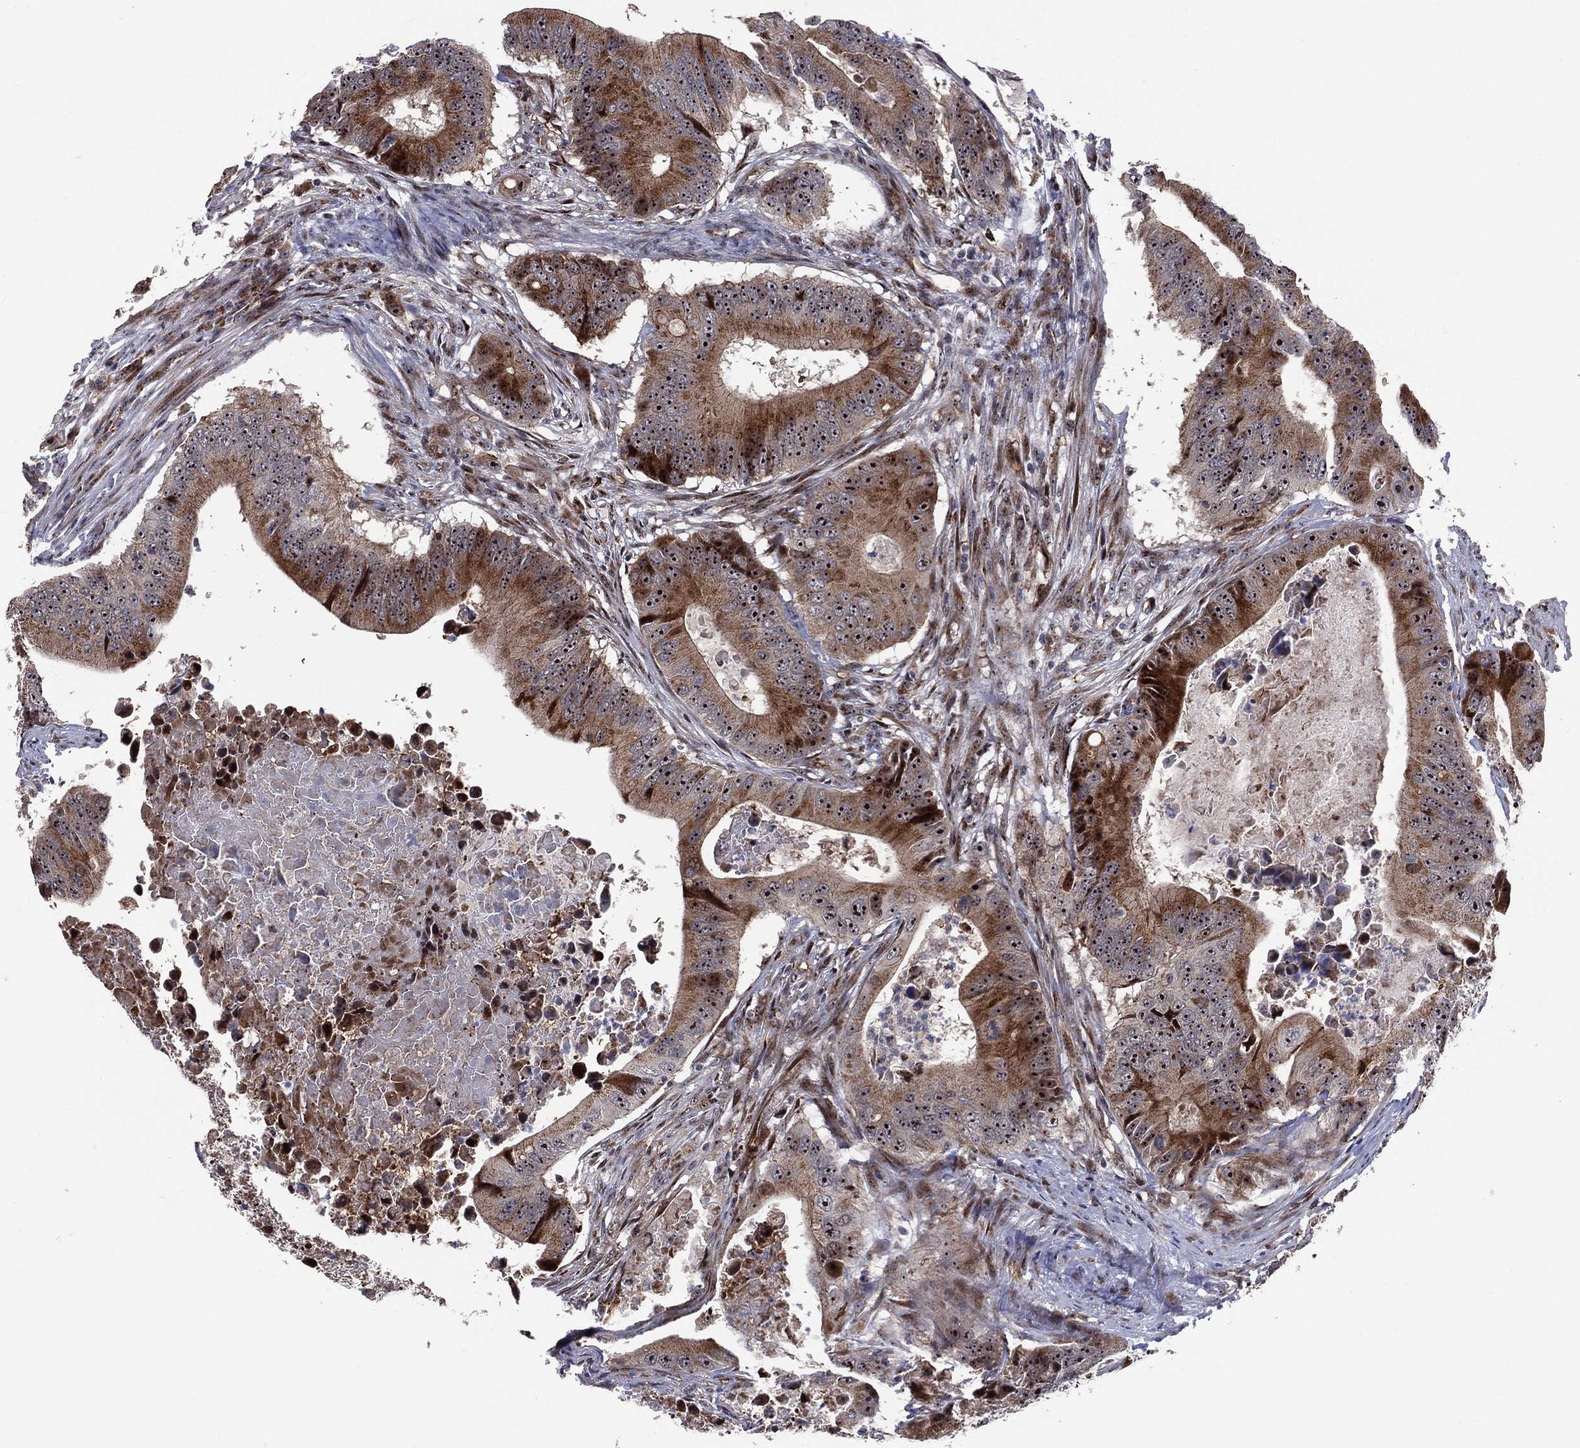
{"staining": {"intensity": "strong", "quantity": "25%-75%", "location": "cytoplasmic/membranous,nuclear"}, "tissue": "colorectal cancer", "cell_type": "Tumor cells", "image_type": "cancer", "snomed": [{"axis": "morphology", "description": "Adenocarcinoma, NOS"}, {"axis": "topography", "description": "Colon"}], "caption": "A brown stain labels strong cytoplasmic/membranous and nuclear staining of a protein in colorectal adenocarcinoma tumor cells. (brown staining indicates protein expression, while blue staining denotes nuclei).", "gene": "VHL", "patient": {"sex": "female", "age": 90}}